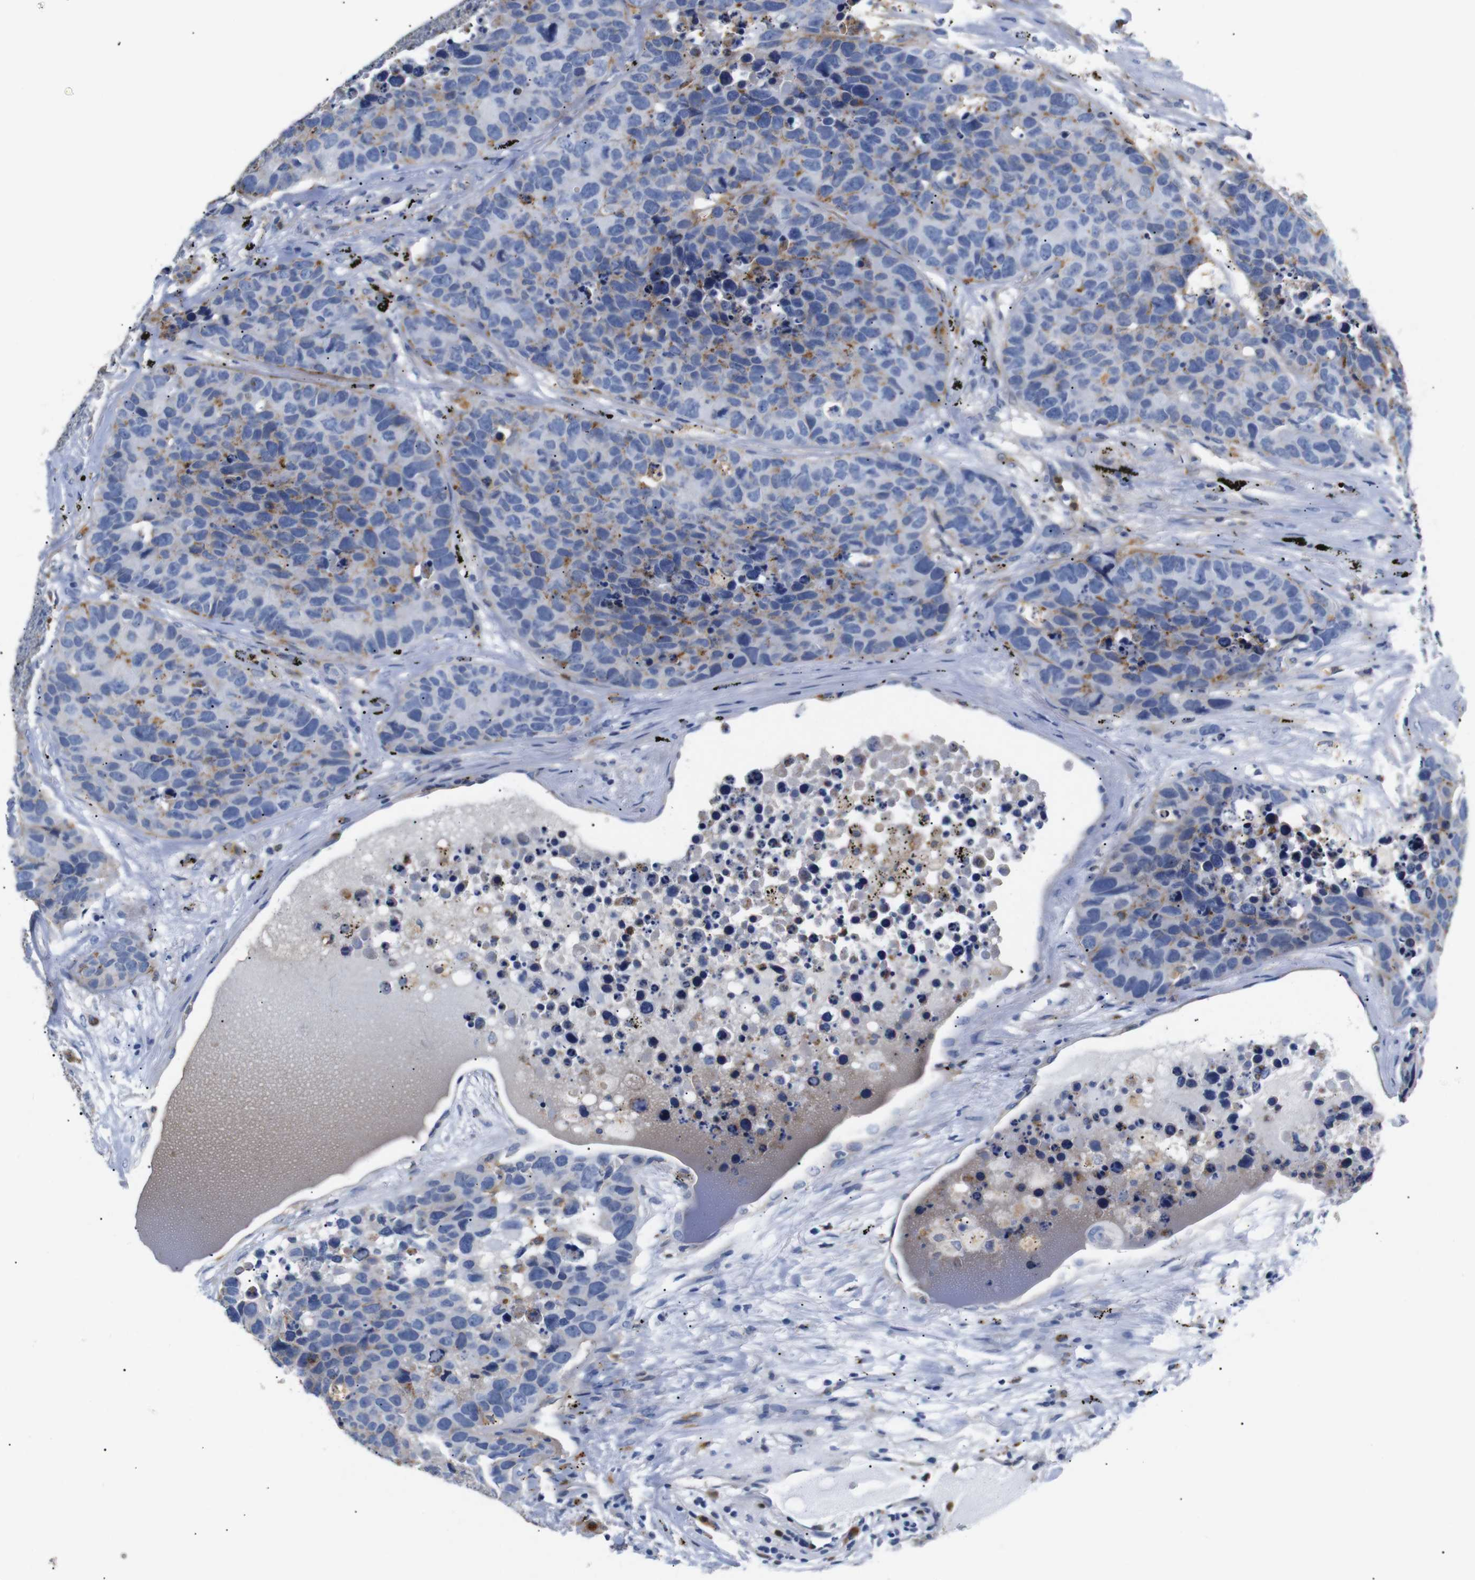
{"staining": {"intensity": "moderate", "quantity": "<25%", "location": "cytoplasmic/membranous"}, "tissue": "carcinoid", "cell_type": "Tumor cells", "image_type": "cancer", "snomed": [{"axis": "morphology", "description": "Carcinoid, malignant, NOS"}, {"axis": "topography", "description": "Lung"}], "caption": "The photomicrograph displays immunohistochemical staining of carcinoid. There is moderate cytoplasmic/membranous expression is appreciated in approximately <25% of tumor cells.", "gene": "SDCBP", "patient": {"sex": "male", "age": 60}}